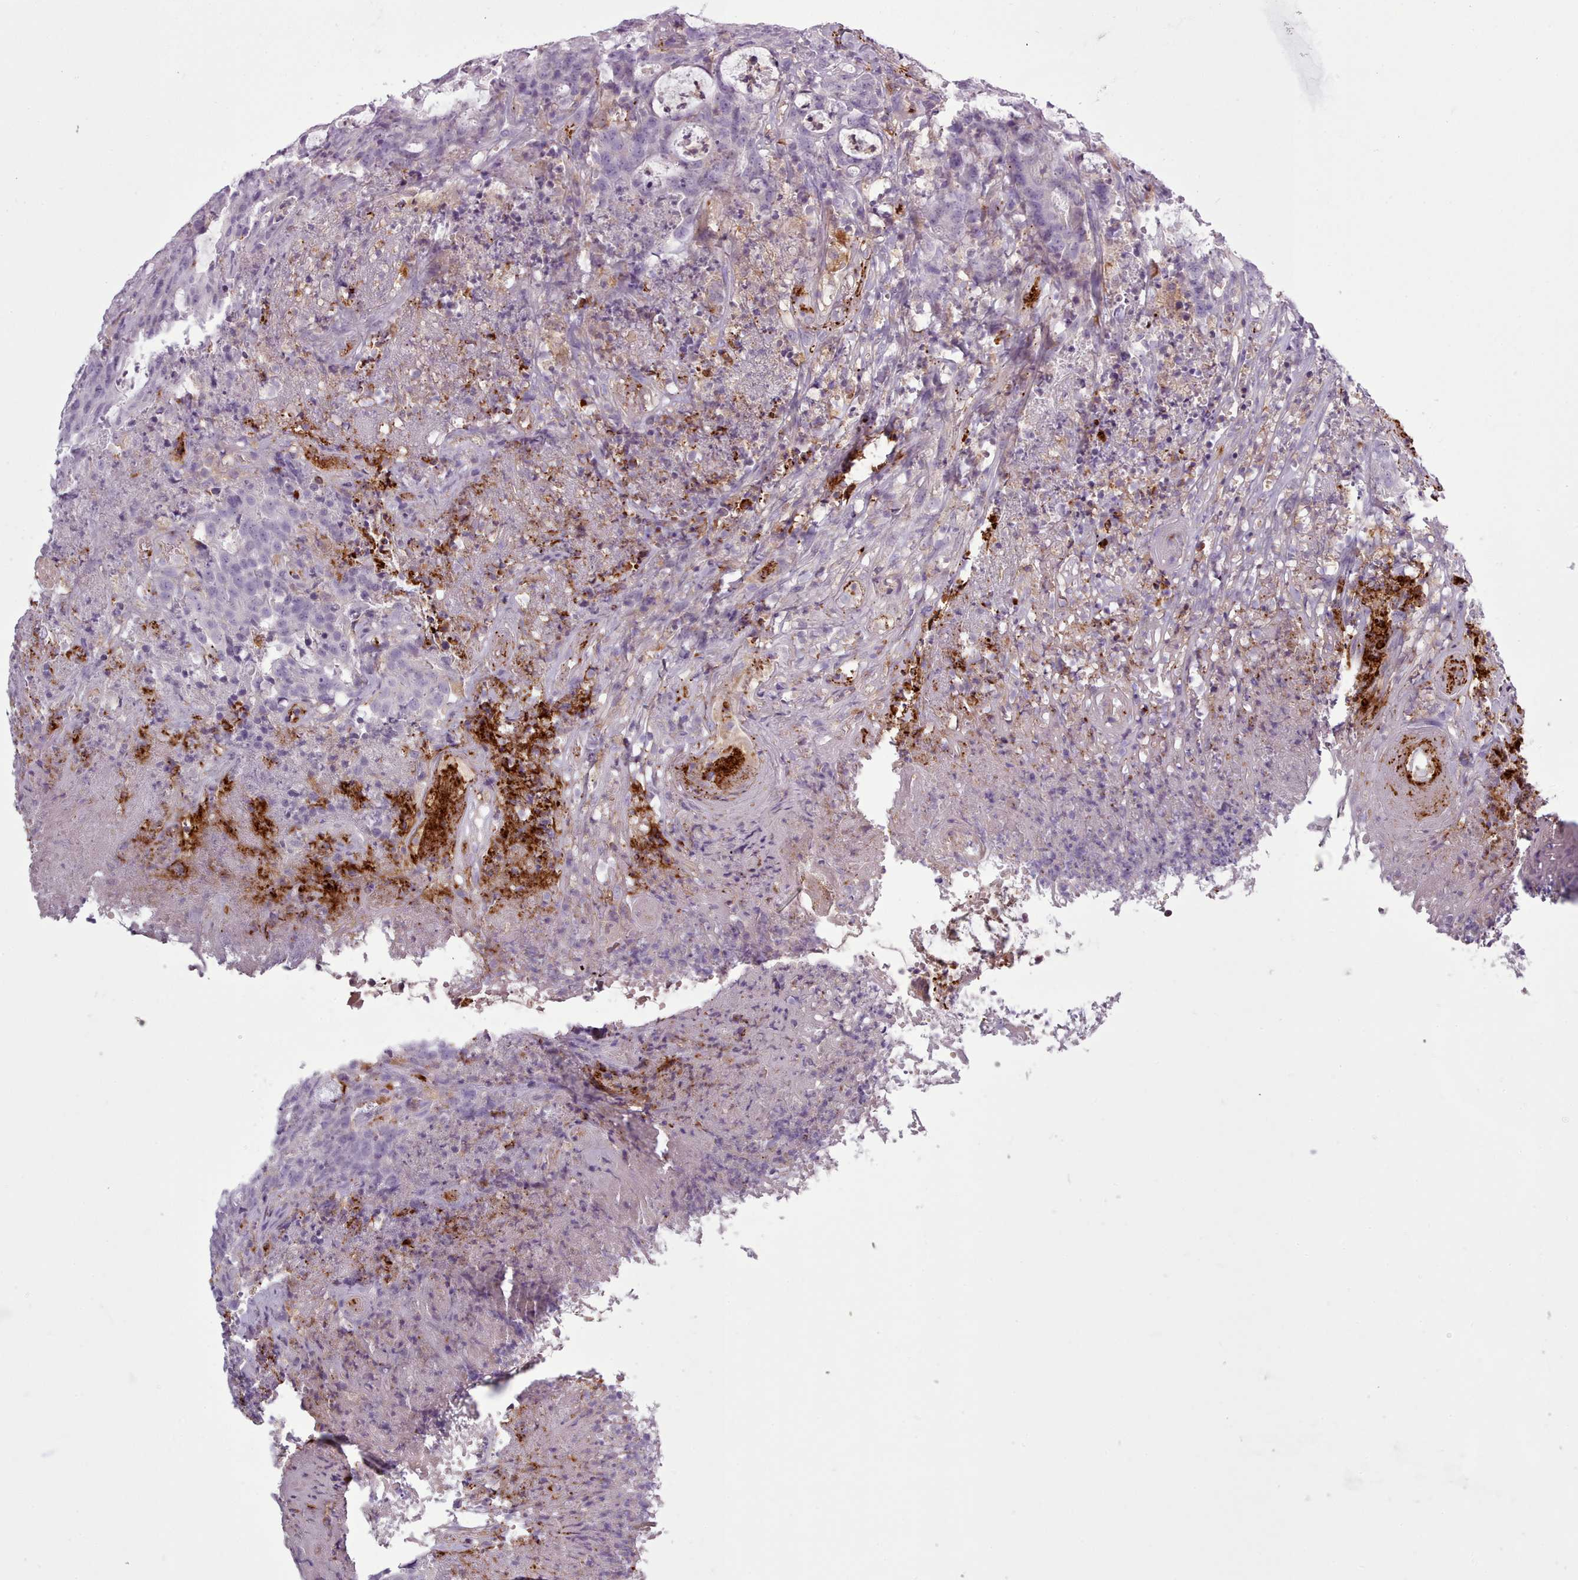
{"staining": {"intensity": "negative", "quantity": "none", "location": "none"}, "tissue": "colorectal cancer", "cell_type": "Tumor cells", "image_type": "cancer", "snomed": [{"axis": "morphology", "description": "Adenocarcinoma, NOS"}, {"axis": "topography", "description": "Colon"}], "caption": "Immunohistochemistry (IHC) of colorectal cancer exhibits no positivity in tumor cells. (DAB immunohistochemistry with hematoxylin counter stain).", "gene": "NDST2", "patient": {"sex": "male", "age": 83}}